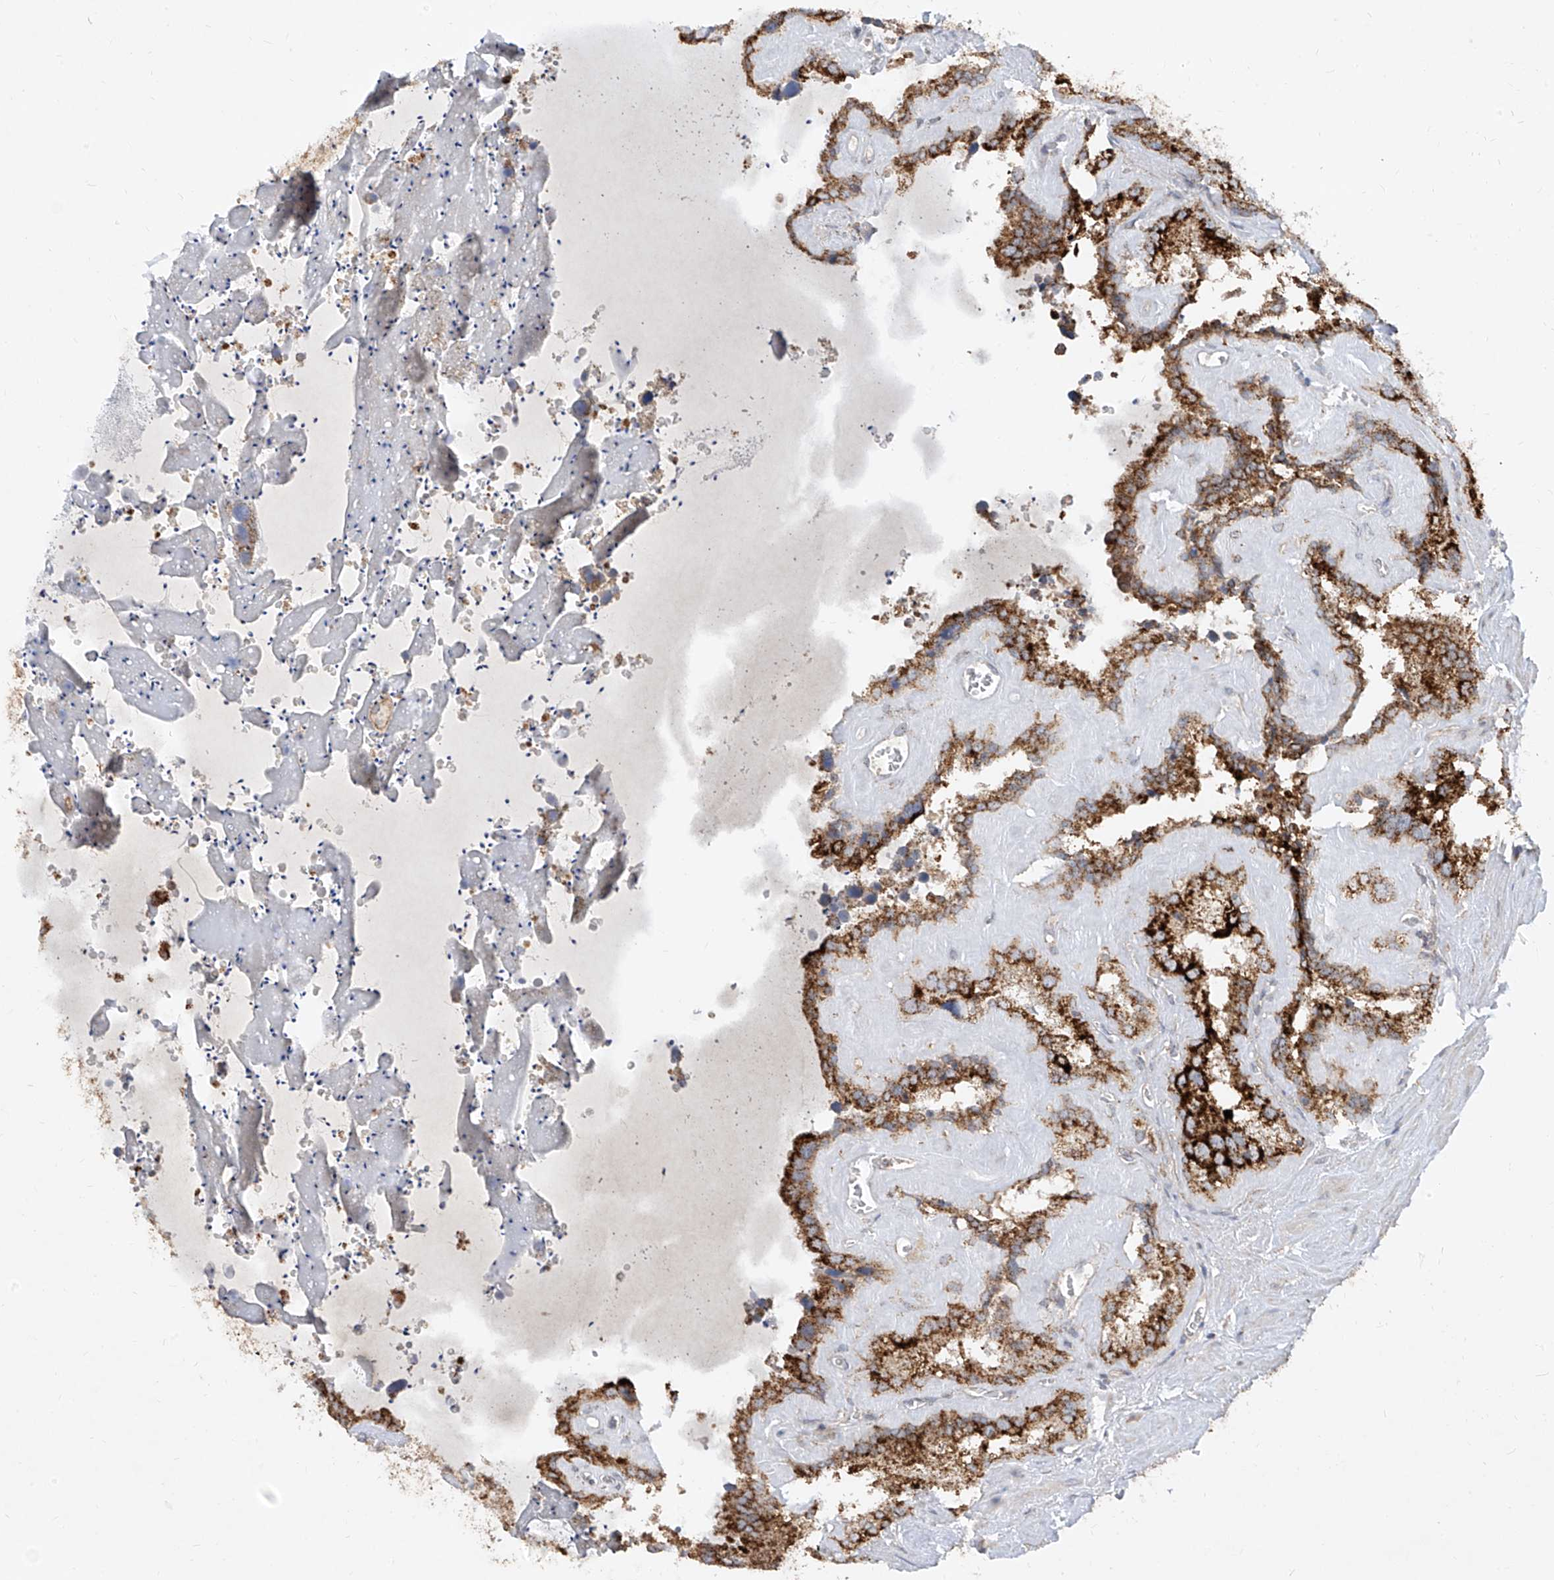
{"staining": {"intensity": "strong", "quantity": ">75%", "location": "cytoplasmic/membranous"}, "tissue": "seminal vesicle", "cell_type": "Glandular cells", "image_type": "normal", "snomed": [{"axis": "morphology", "description": "Normal tissue, NOS"}, {"axis": "topography", "description": "Prostate"}, {"axis": "topography", "description": "Seminal veicle"}], "caption": "Seminal vesicle was stained to show a protein in brown. There is high levels of strong cytoplasmic/membranous staining in about >75% of glandular cells. Nuclei are stained in blue.", "gene": "ABCD3", "patient": {"sex": "male", "age": 59}}